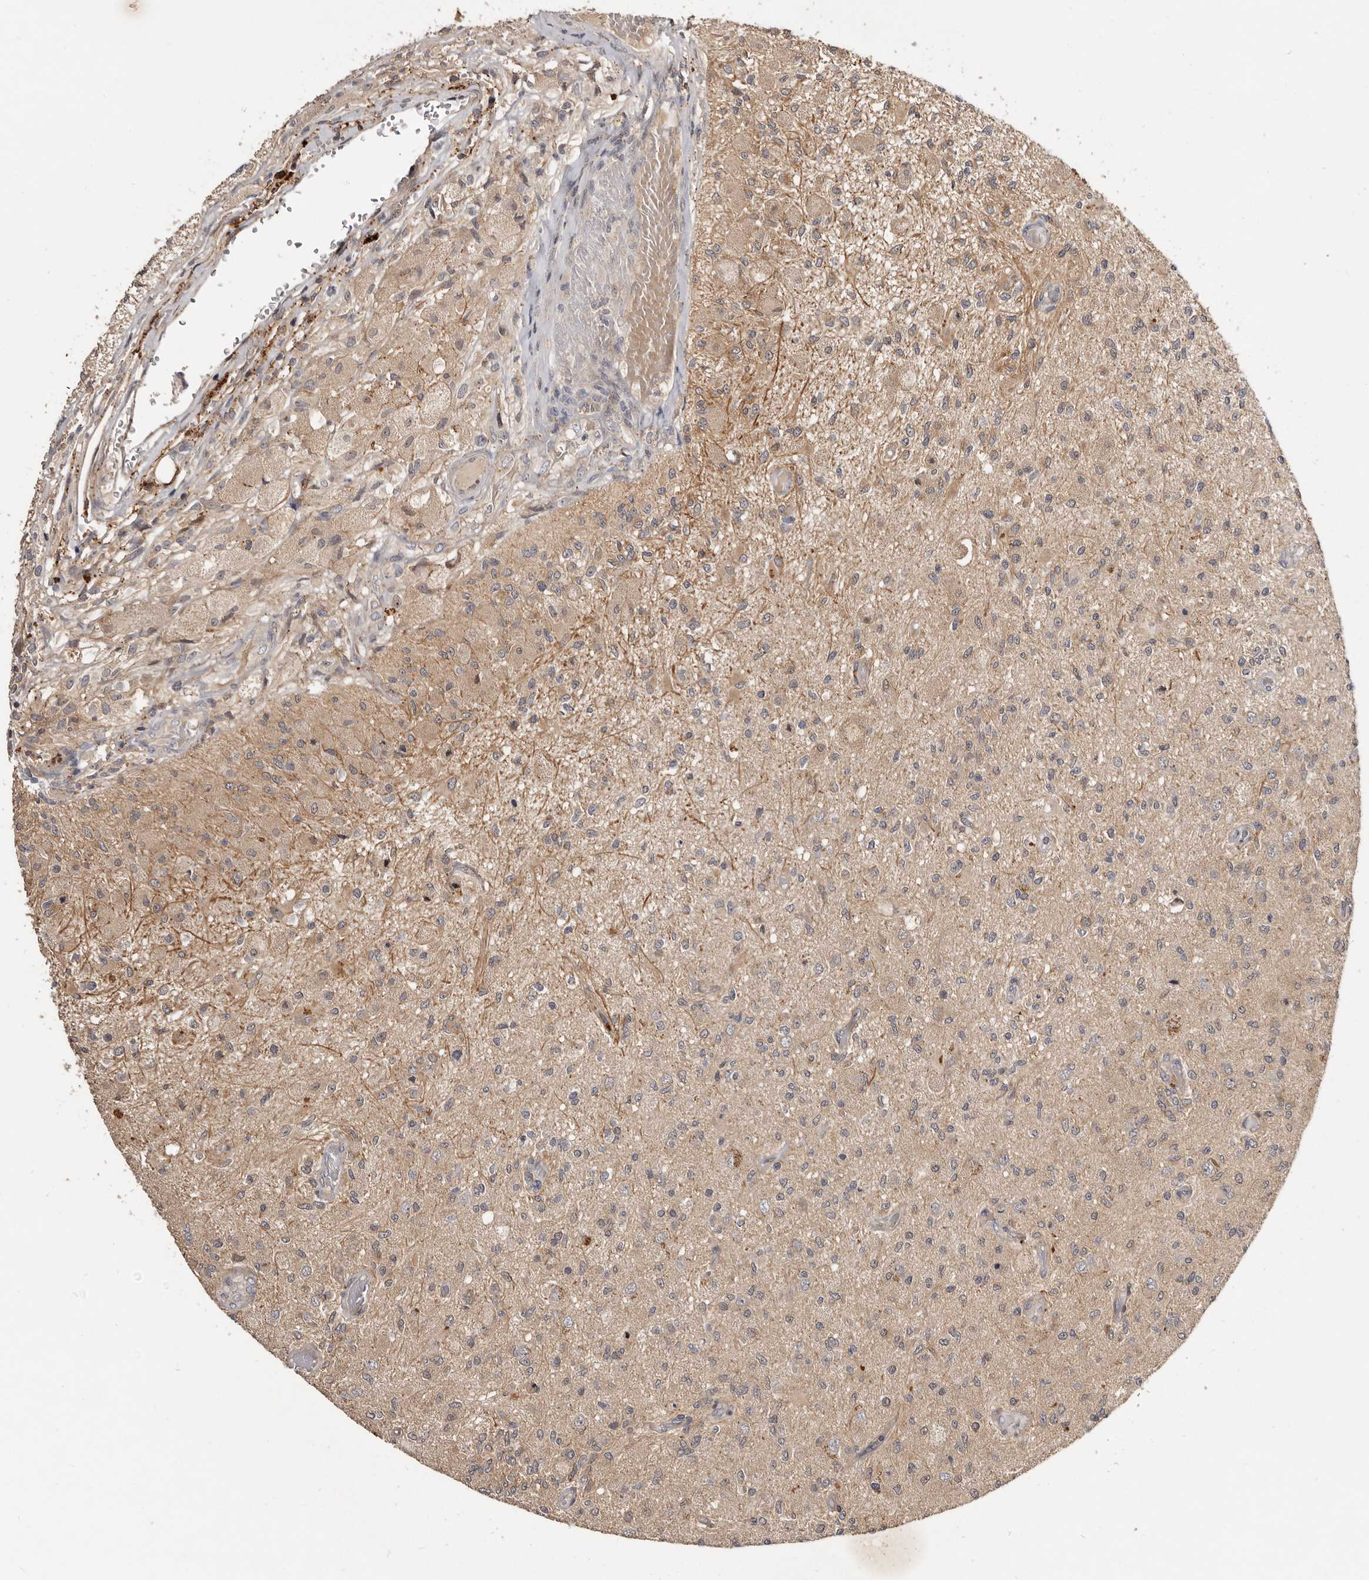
{"staining": {"intensity": "weak", "quantity": "<25%", "location": "cytoplasmic/membranous"}, "tissue": "glioma", "cell_type": "Tumor cells", "image_type": "cancer", "snomed": [{"axis": "morphology", "description": "Normal tissue, NOS"}, {"axis": "morphology", "description": "Glioma, malignant, High grade"}, {"axis": "topography", "description": "Cerebral cortex"}], "caption": "High power microscopy photomicrograph of an immunohistochemistry (IHC) image of glioma, revealing no significant staining in tumor cells.", "gene": "INAVA", "patient": {"sex": "male", "age": 77}}